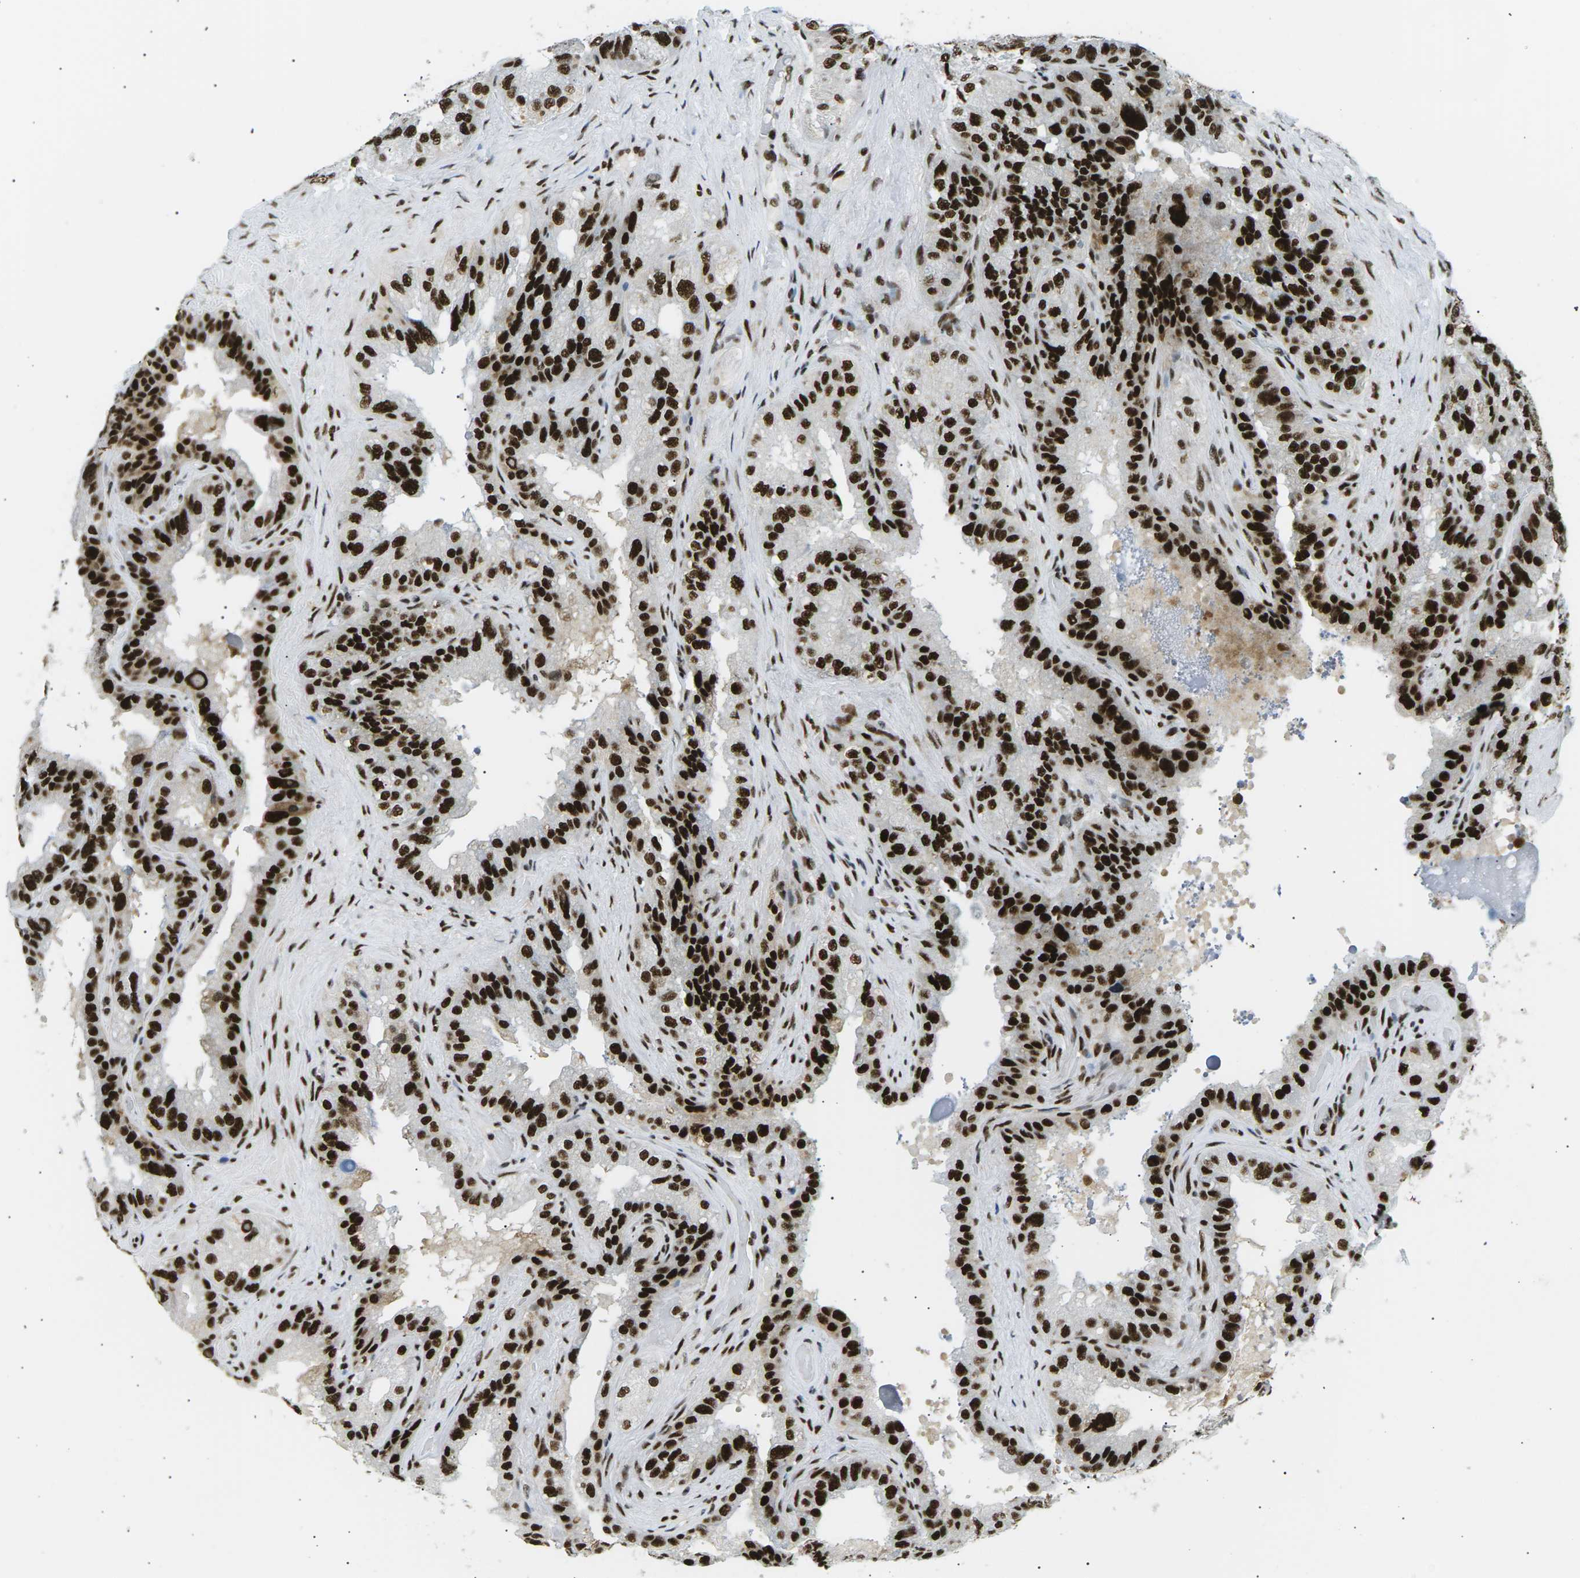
{"staining": {"intensity": "strong", "quantity": ">75%", "location": "nuclear"}, "tissue": "seminal vesicle", "cell_type": "Glandular cells", "image_type": "normal", "snomed": [{"axis": "morphology", "description": "Normal tissue, NOS"}, {"axis": "topography", "description": "Seminal veicle"}], "caption": "Protein staining by immunohistochemistry (IHC) shows strong nuclear staining in about >75% of glandular cells in normal seminal vesicle. (IHC, brightfield microscopy, high magnification).", "gene": "RPA2", "patient": {"sex": "male", "age": 68}}